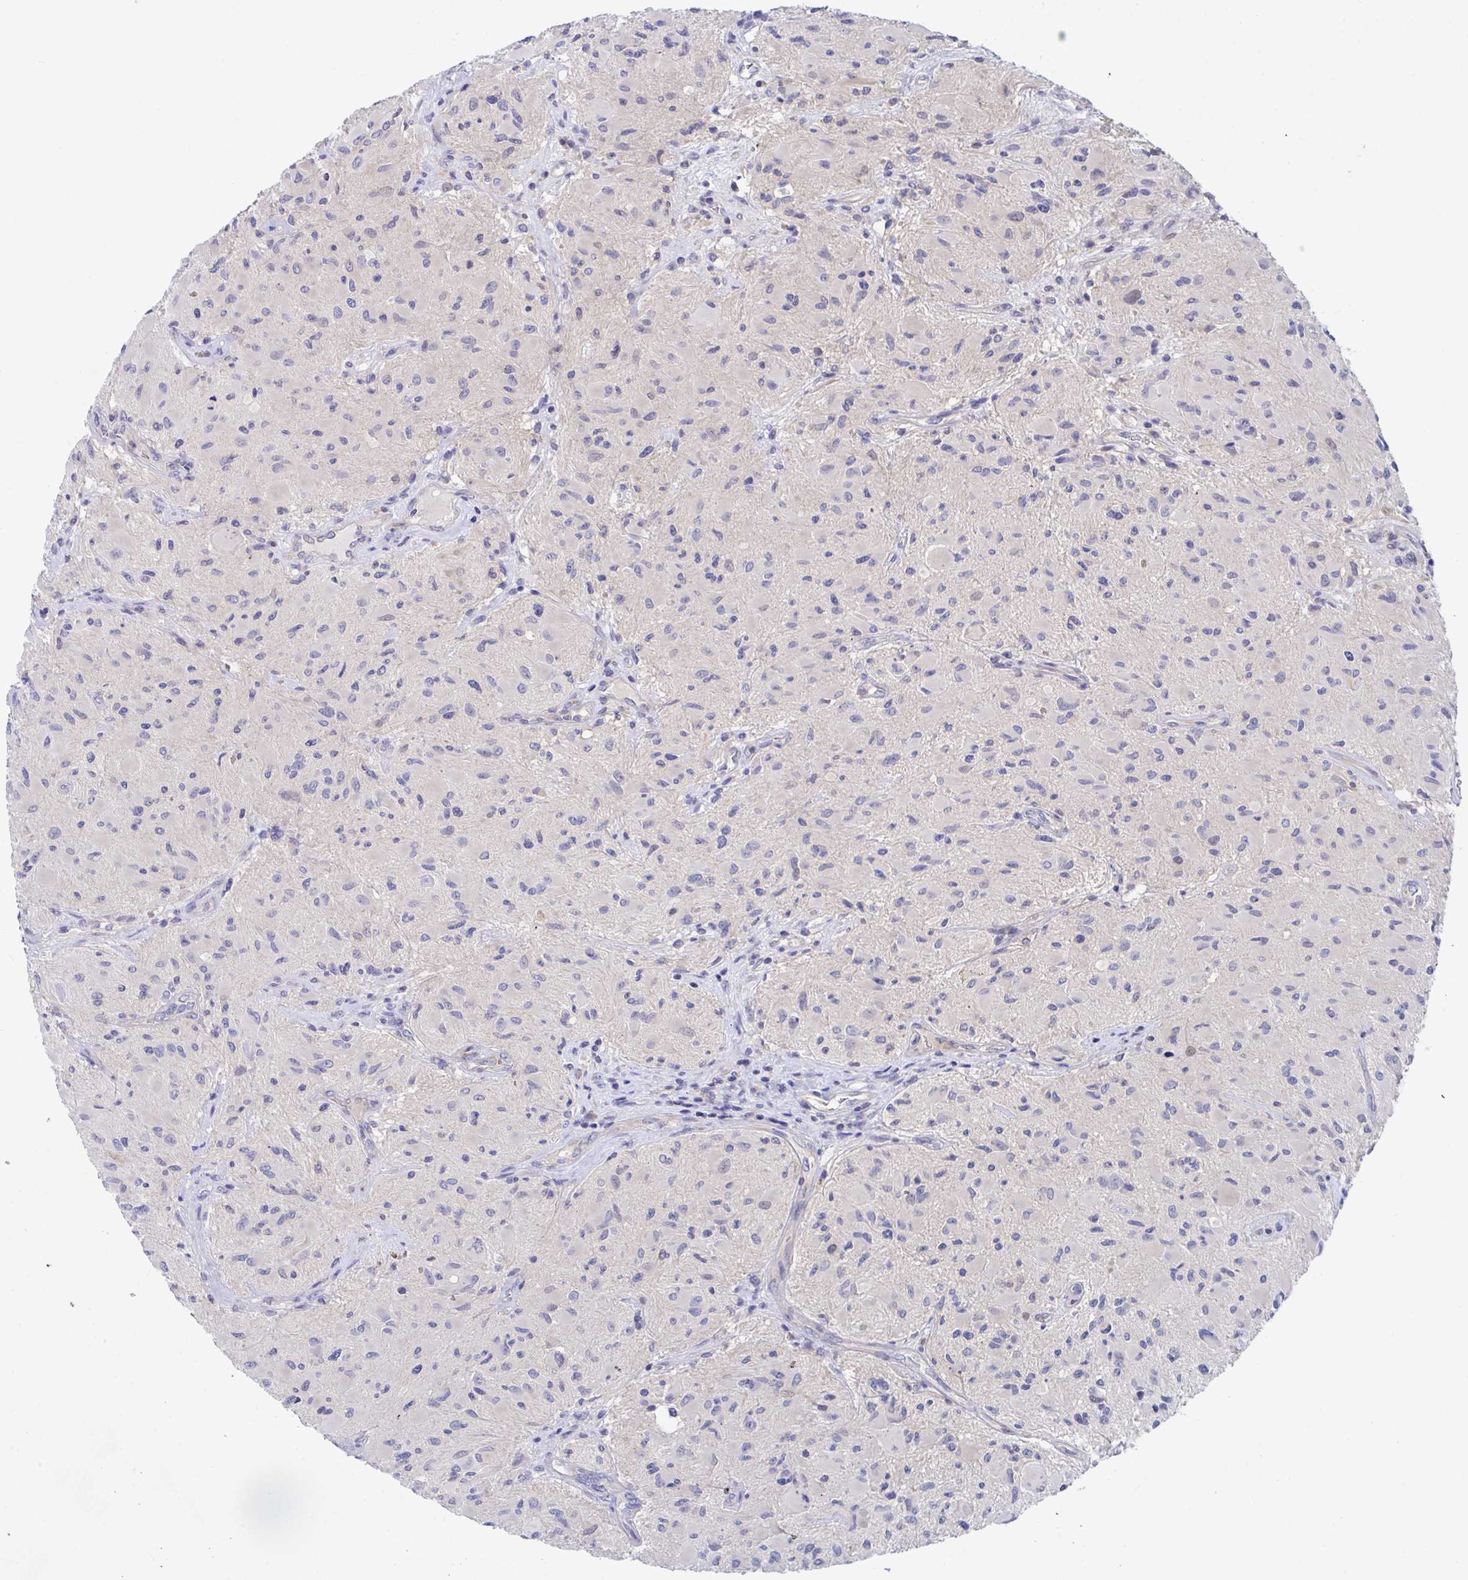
{"staining": {"intensity": "negative", "quantity": "none", "location": "none"}, "tissue": "glioma", "cell_type": "Tumor cells", "image_type": "cancer", "snomed": [{"axis": "morphology", "description": "Glioma, malignant, High grade"}, {"axis": "topography", "description": "Brain"}], "caption": "Micrograph shows no protein positivity in tumor cells of glioma tissue.", "gene": "P2RX3", "patient": {"sex": "female", "age": 65}}